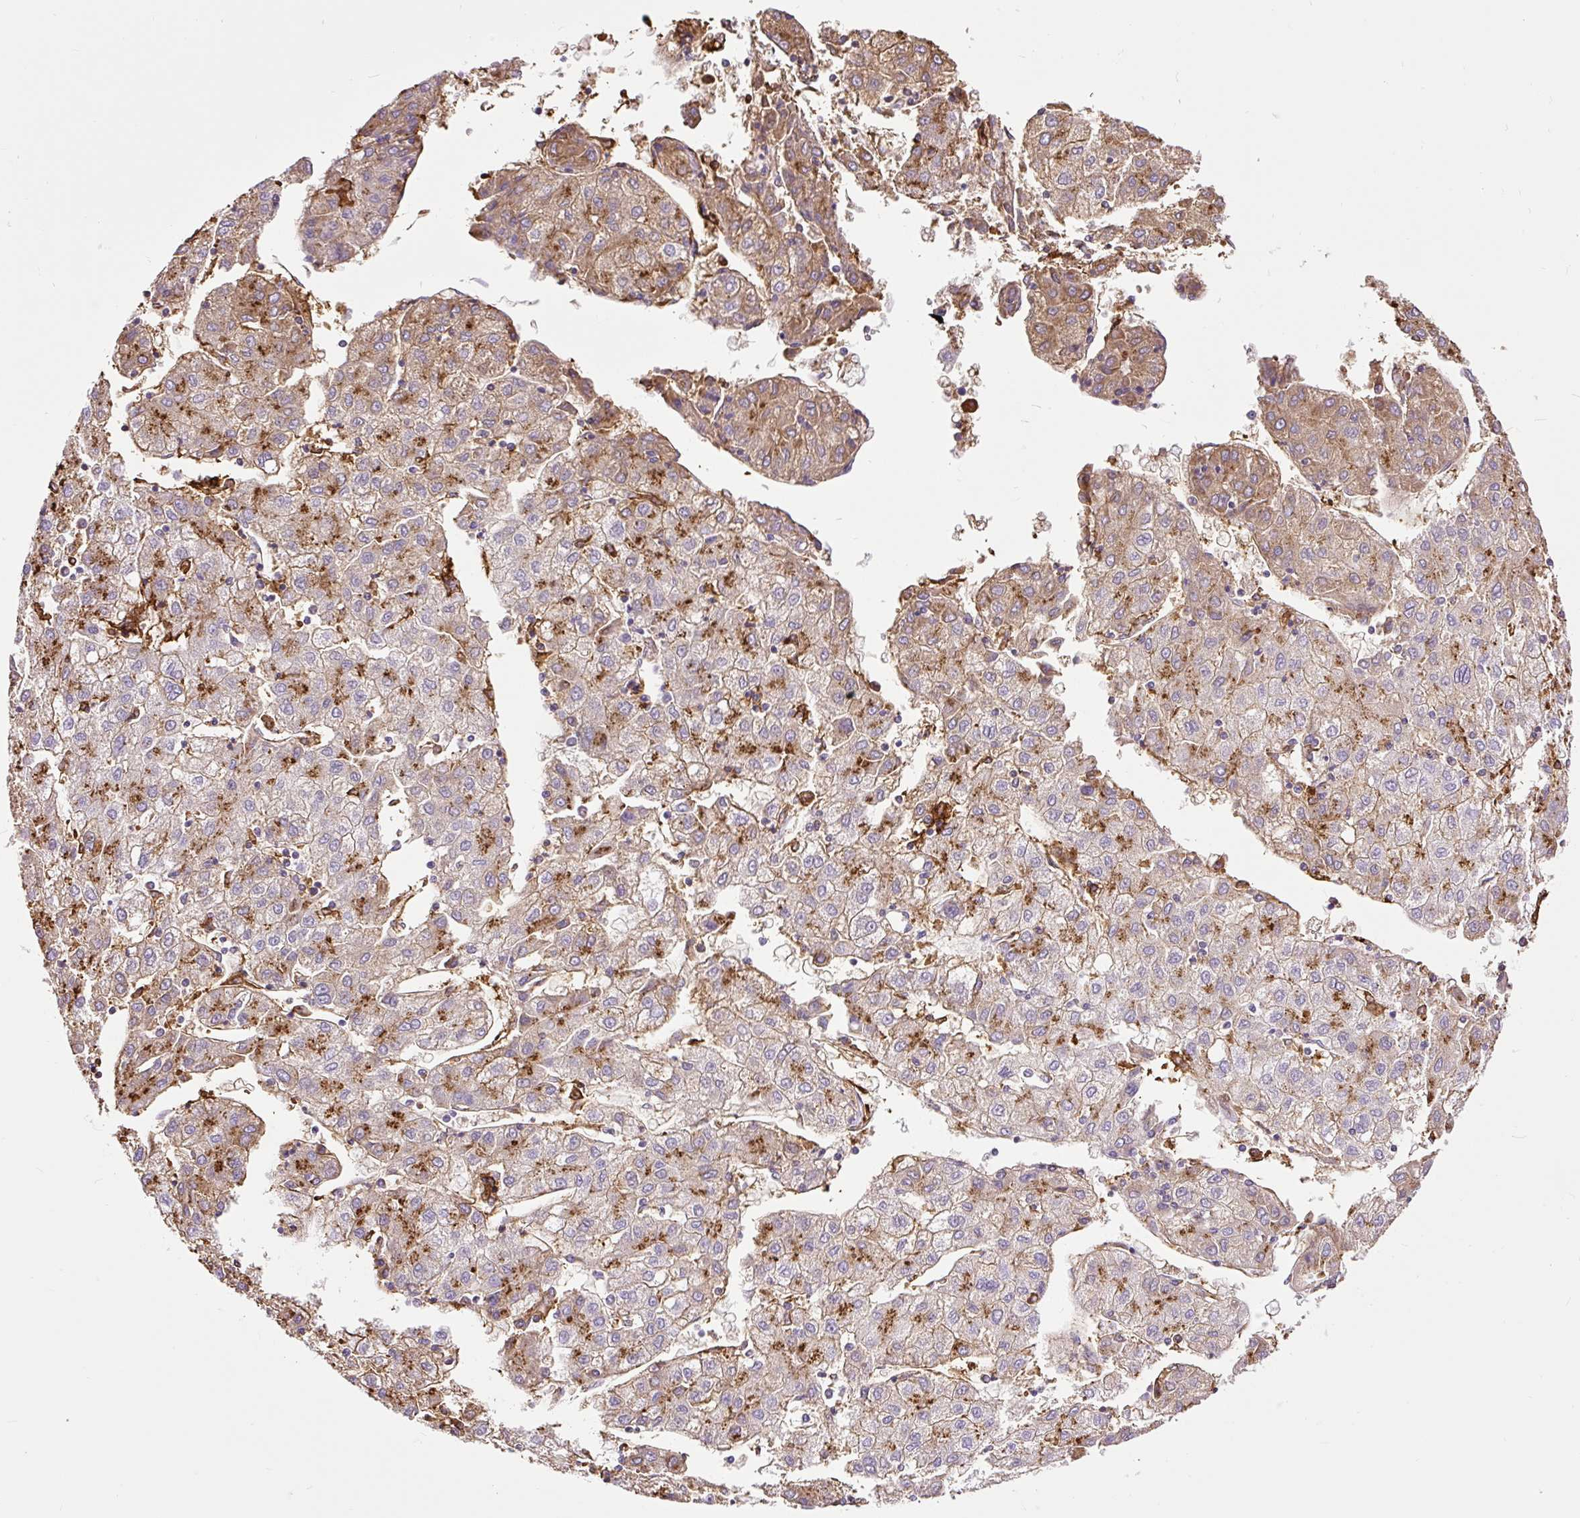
{"staining": {"intensity": "weak", "quantity": "25%-75%", "location": "cytoplasmic/membranous"}, "tissue": "liver cancer", "cell_type": "Tumor cells", "image_type": "cancer", "snomed": [{"axis": "morphology", "description": "Carcinoma, Hepatocellular, NOS"}, {"axis": "topography", "description": "Liver"}], "caption": "Liver cancer (hepatocellular carcinoma) tissue reveals weak cytoplasmic/membranous positivity in about 25%-75% of tumor cells The protein of interest is shown in brown color, while the nuclei are stained blue.", "gene": "HLA-DRA", "patient": {"sex": "male", "age": 72}}